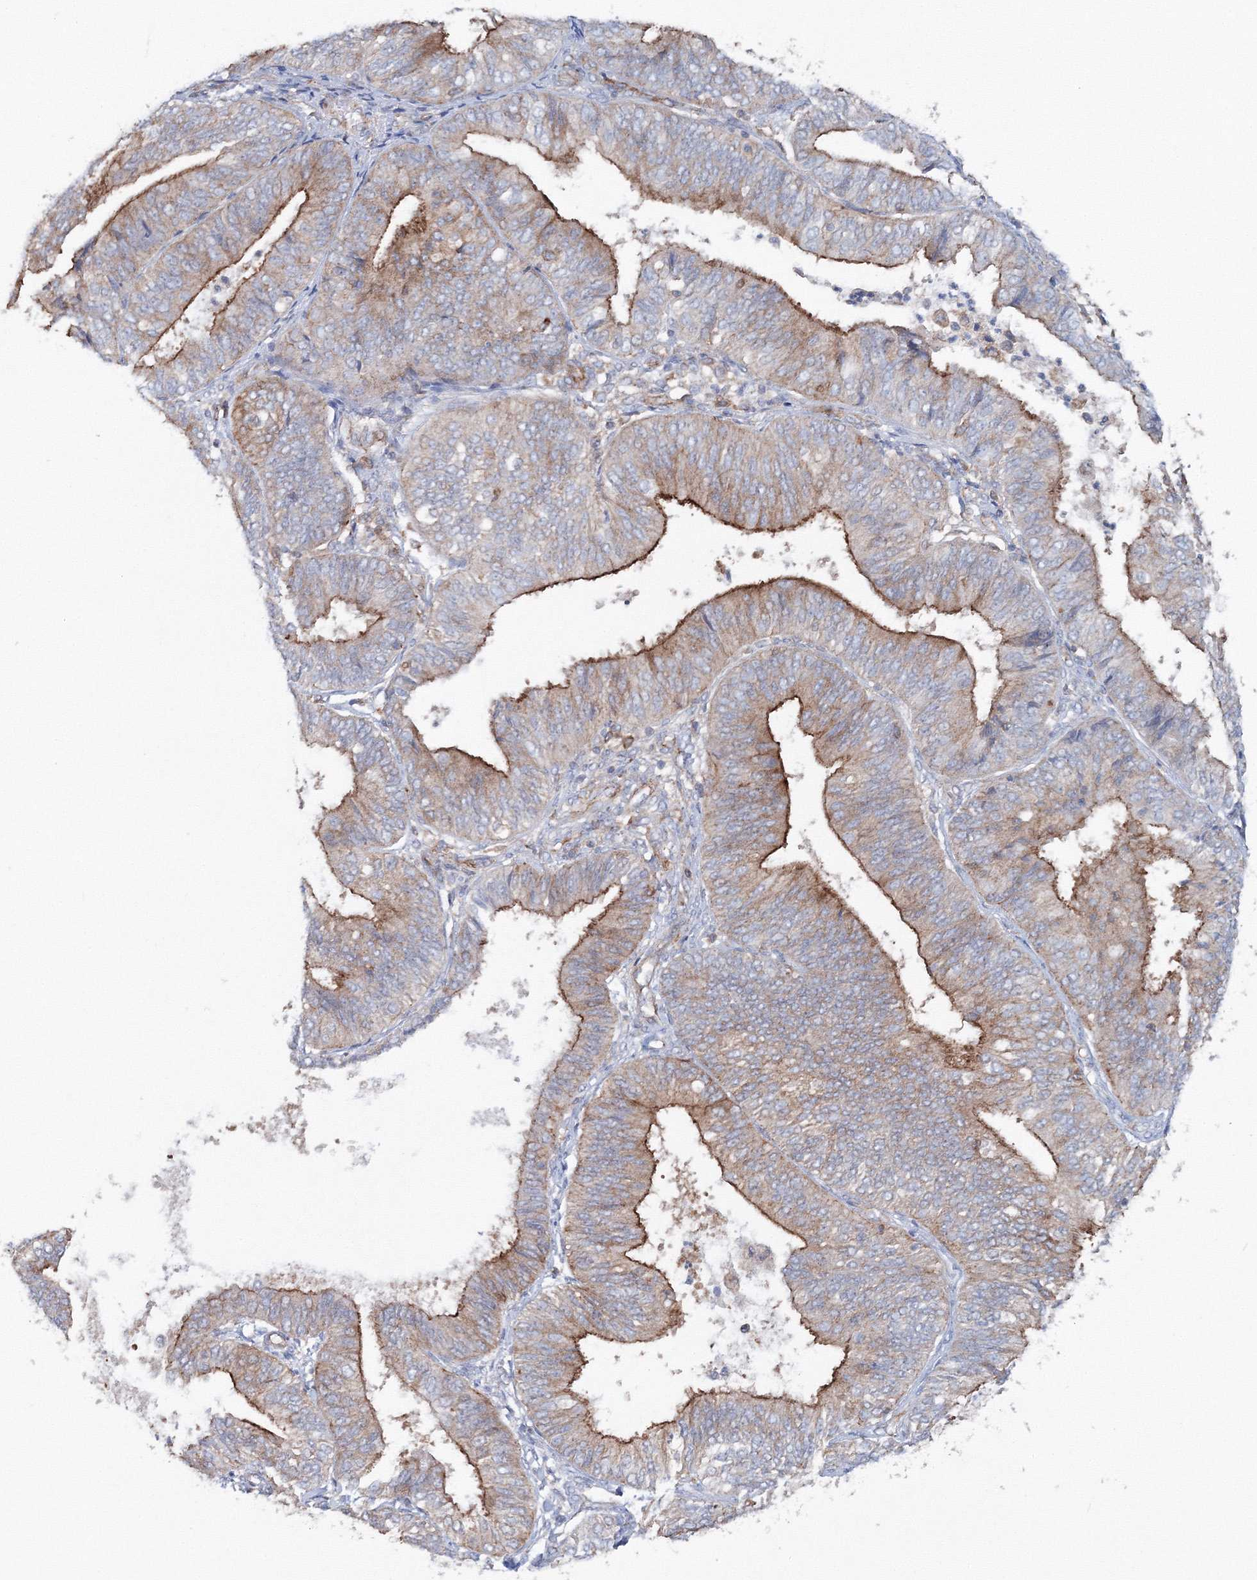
{"staining": {"intensity": "moderate", "quantity": "25%-75%", "location": "cytoplasmic/membranous"}, "tissue": "endometrial cancer", "cell_type": "Tumor cells", "image_type": "cancer", "snomed": [{"axis": "morphology", "description": "Adenocarcinoma, NOS"}, {"axis": "topography", "description": "Endometrium"}], "caption": "A high-resolution micrograph shows immunohistochemistry (IHC) staining of endometrial adenocarcinoma, which displays moderate cytoplasmic/membranous staining in about 25%-75% of tumor cells.", "gene": "GGA2", "patient": {"sex": "female", "age": 58}}